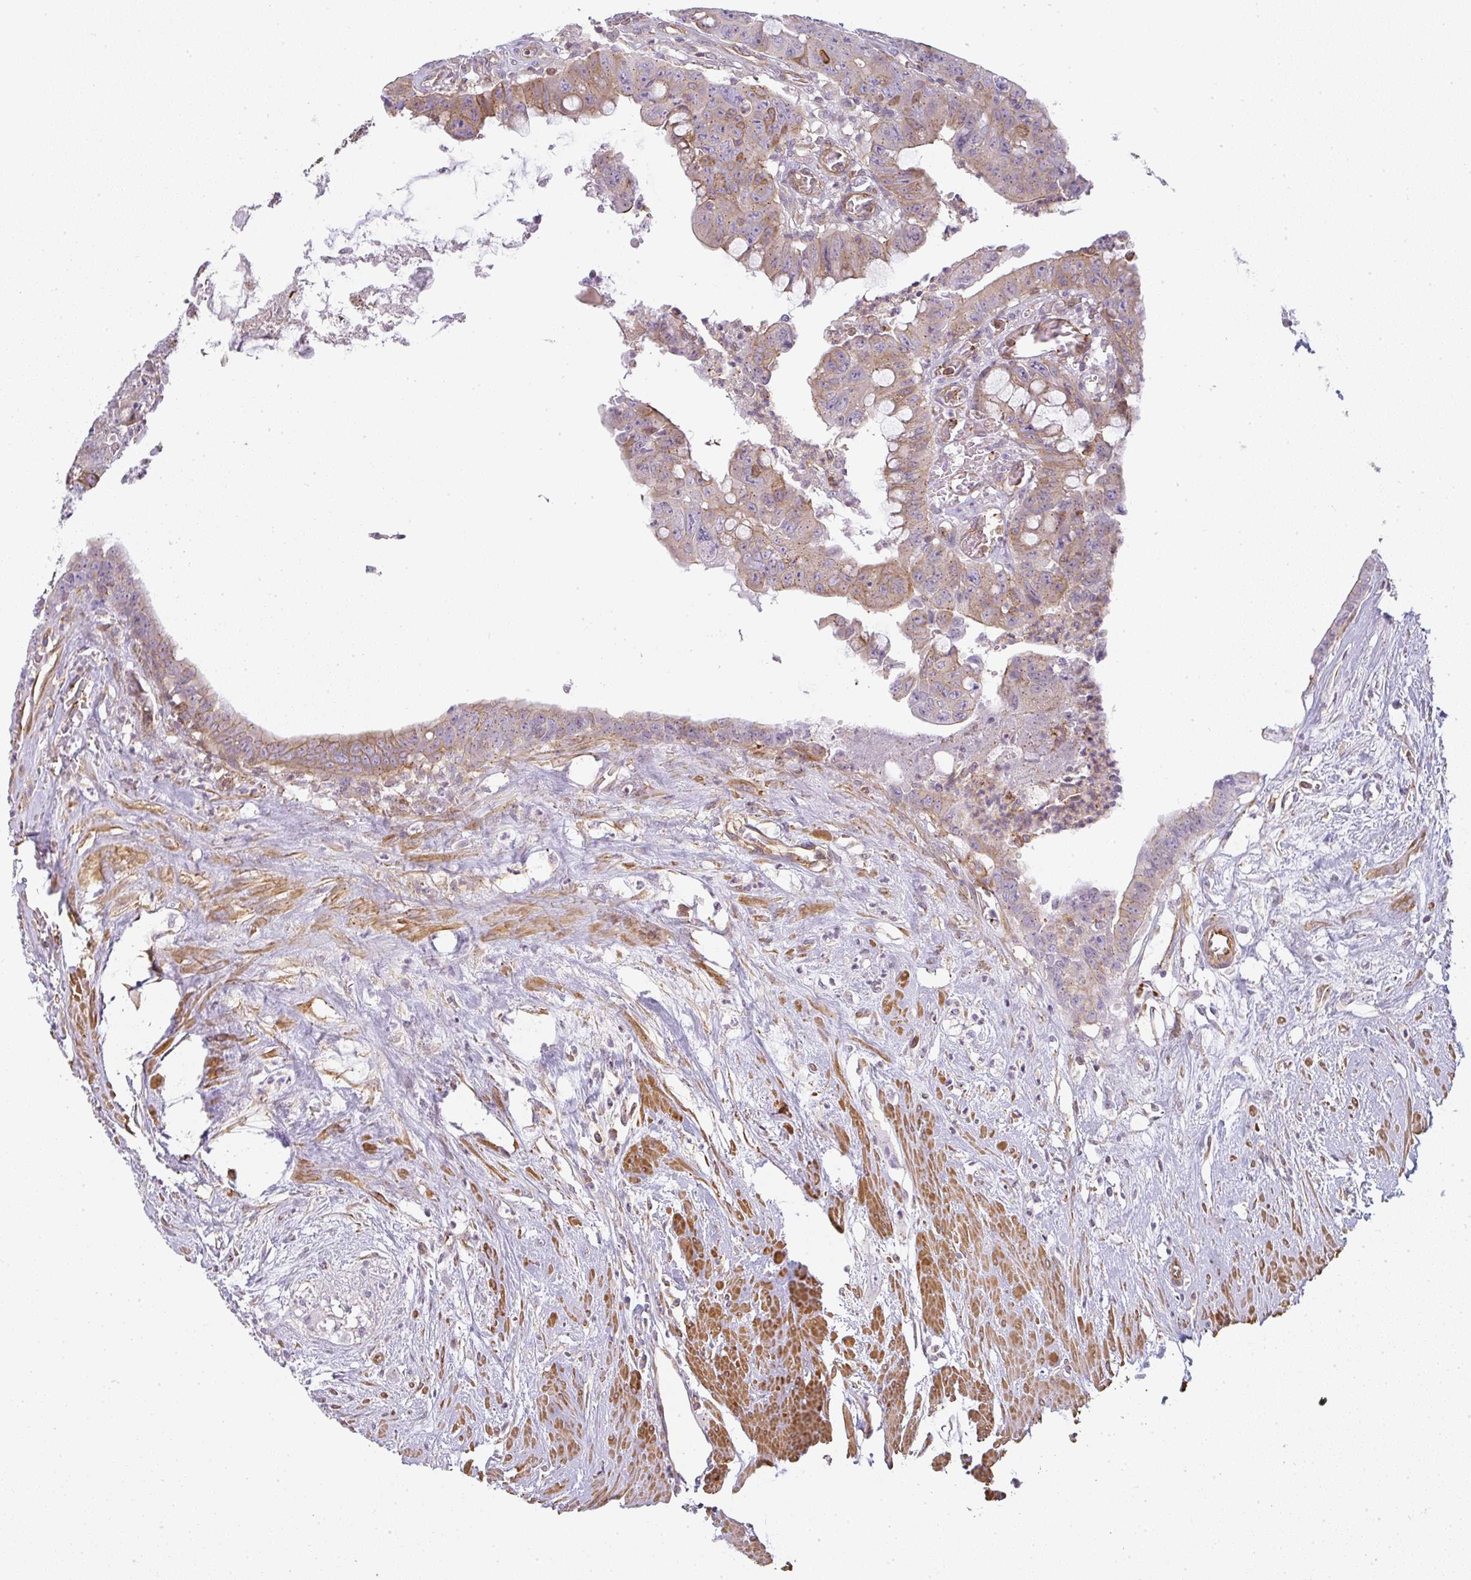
{"staining": {"intensity": "moderate", "quantity": ">75%", "location": "cytoplasmic/membranous"}, "tissue": "colorectal cancer", "cell_type": "Tumor cells", "image_type": "cancer", "snomed": [{"axis": "morphology", "description": "Adenocarcinoma, NOS"}, {"axis": "topography", "description": "Rectum"}], "caption": "This micrograph reveals immunohistochemistry (IHC) staining of adenocarcinoma (colorectal), with medium moderate cytoplasmic/membranous expression in approximately >75% of tumor cells.", "gene": "SULF1", "patient": {"sex": "male", "age": 78}}